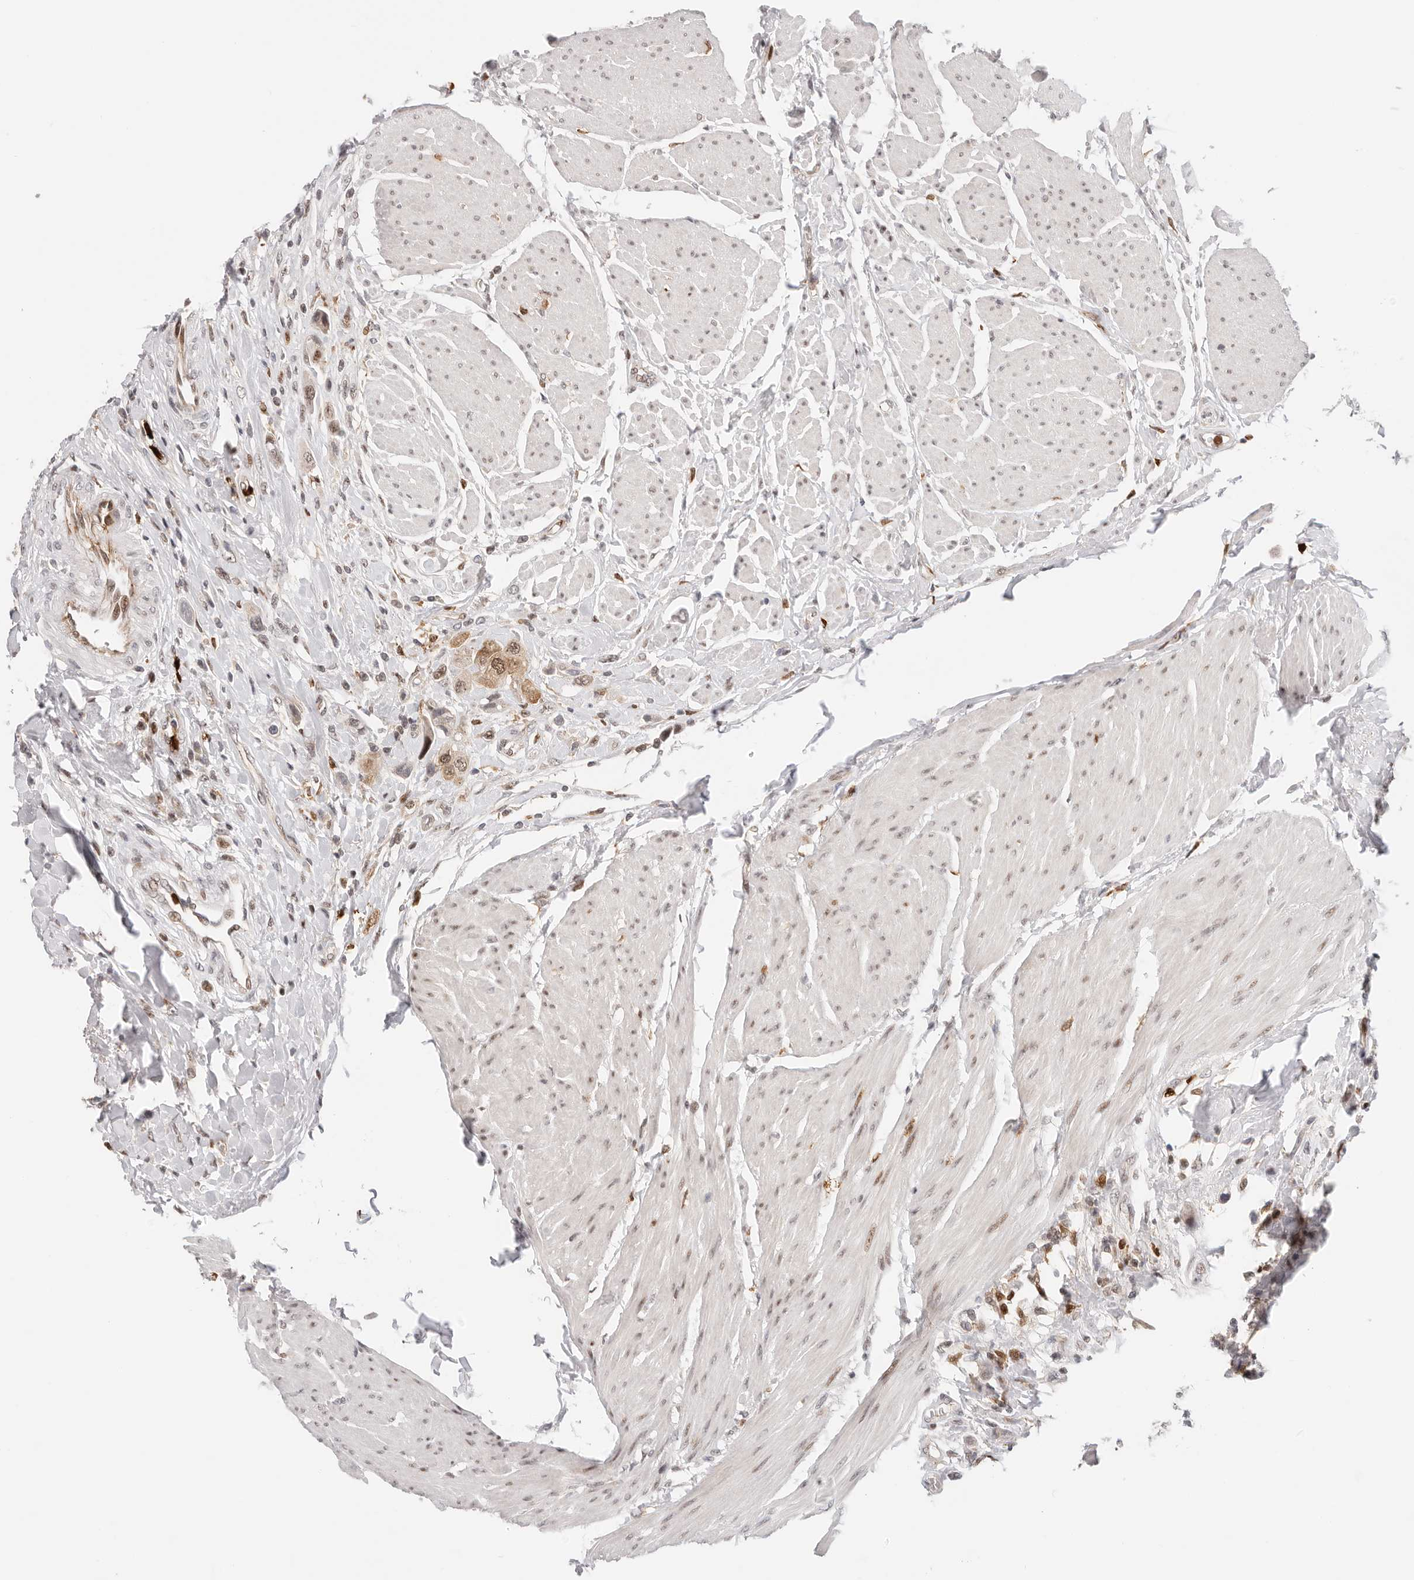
{"staining": {"intensity": "moderate", "quantity": ">75%", "location": "cytoplasmic/membranous,nuclear"}, "tissue": "urothelial cancer", "cell_type": "Tumor cells", "image_type": "cancer", "snomed": [{"axis": "morphology", "description": "Urothelial carcinoma, High grade"}, {"axis": "topography", "description": "Urinary bladder"}], "caption": "Protein staining shows moderate cytoplasmic/membranous and nuclear expression in about >75% of tumor cells in high-grade urothelial carcinoma.", "gene": "AFDN", "patient": {"sex": "male", "age": 50}}